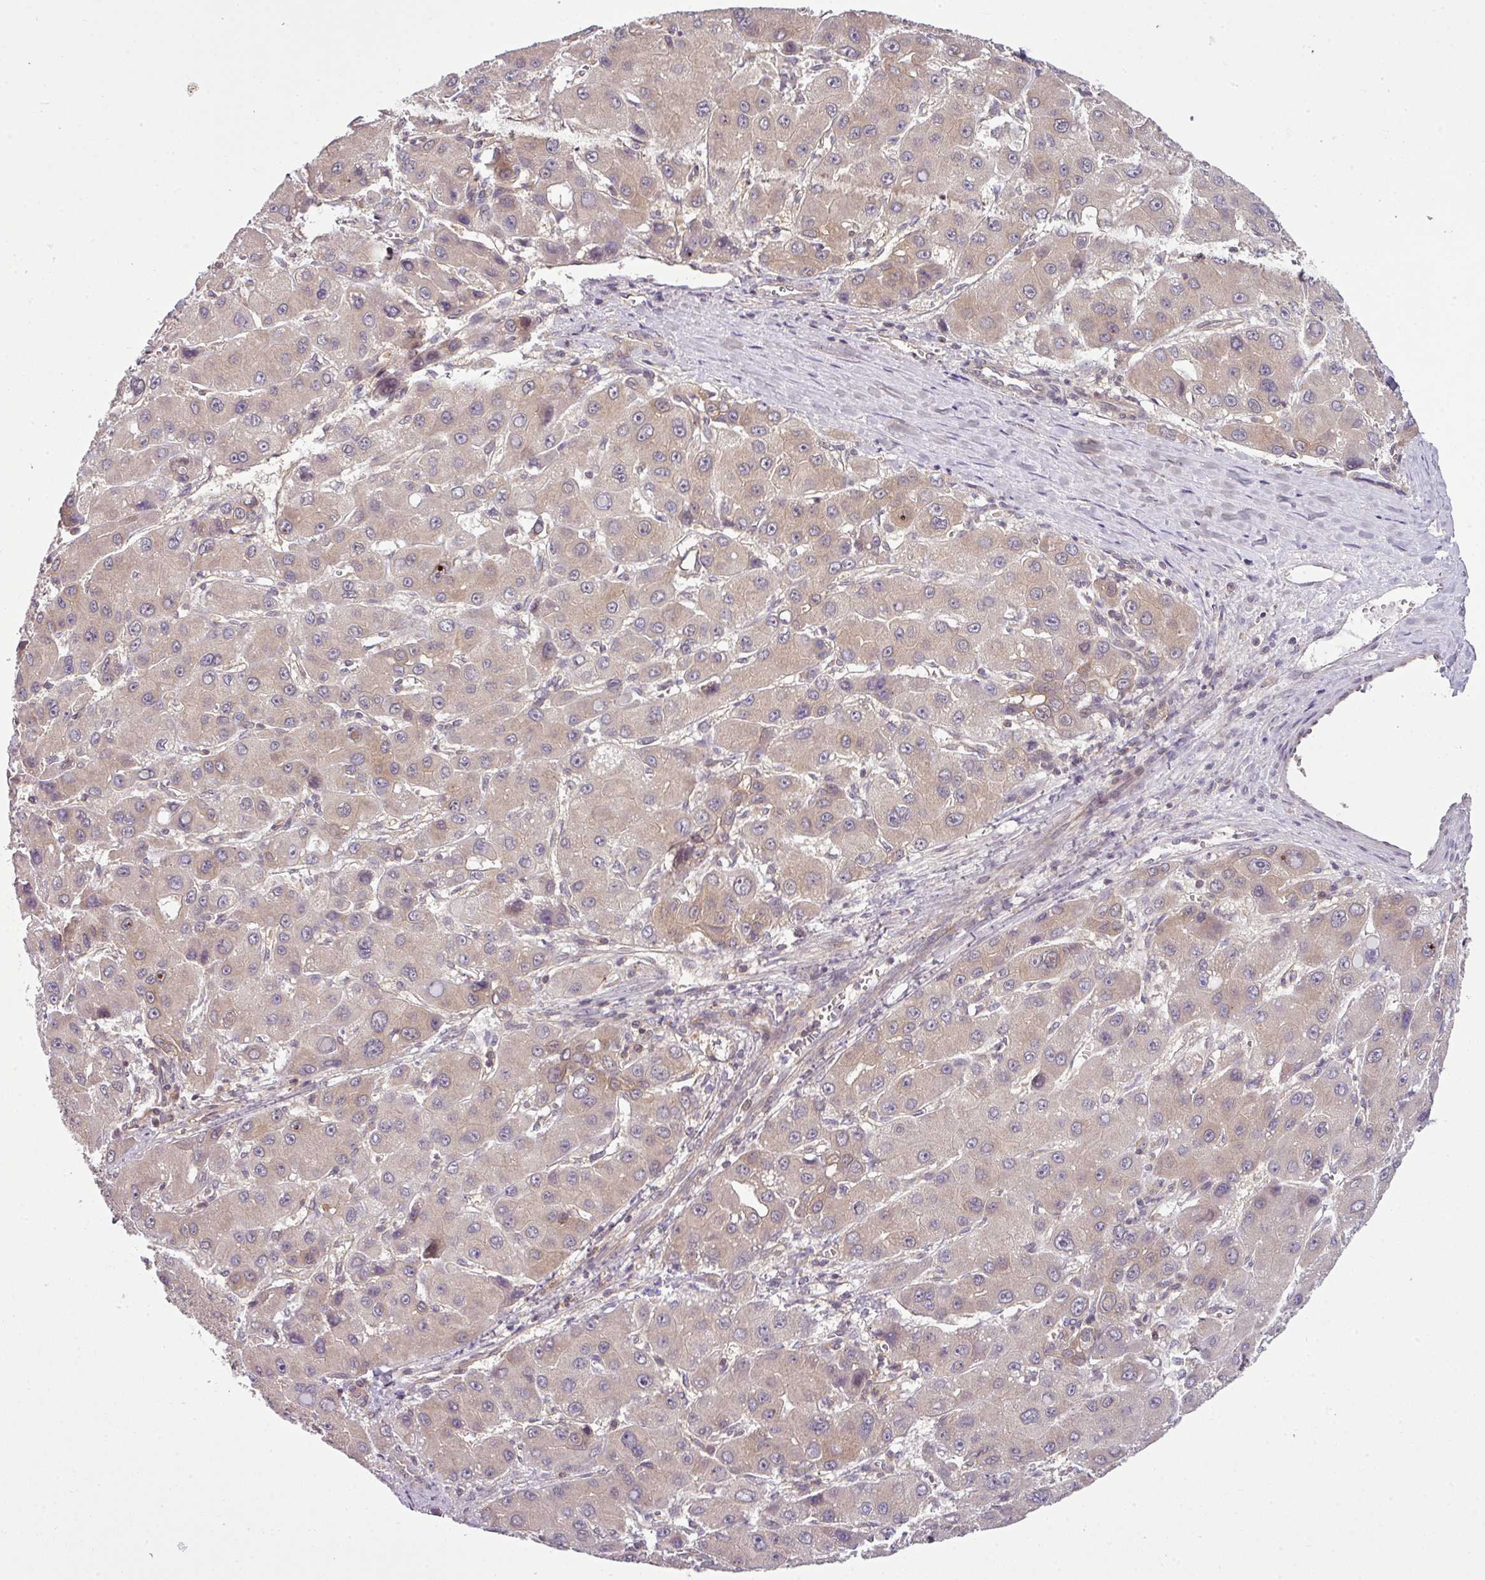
{"staining": {"intensity": "weak", "quantity": ">75%", "location": "cytoplasmic/membranous"}, "tissue": "liver cancer", "cell_type": "Tumor cells", "image_type": "cancer", "snomed": [{"axis": "morphology", "description": "Carcinoma, Hepatocellular, NOS"}, {"axis": "topography", "description": "Liver"}], "caption": "Human liver cancer stained for a protein (brown) displays weak cytoplasmic/membranous positive positivity in about >75% of tumor cells.", "gene": "DERPC", "patient": {"sex": "male", "age": 55}}